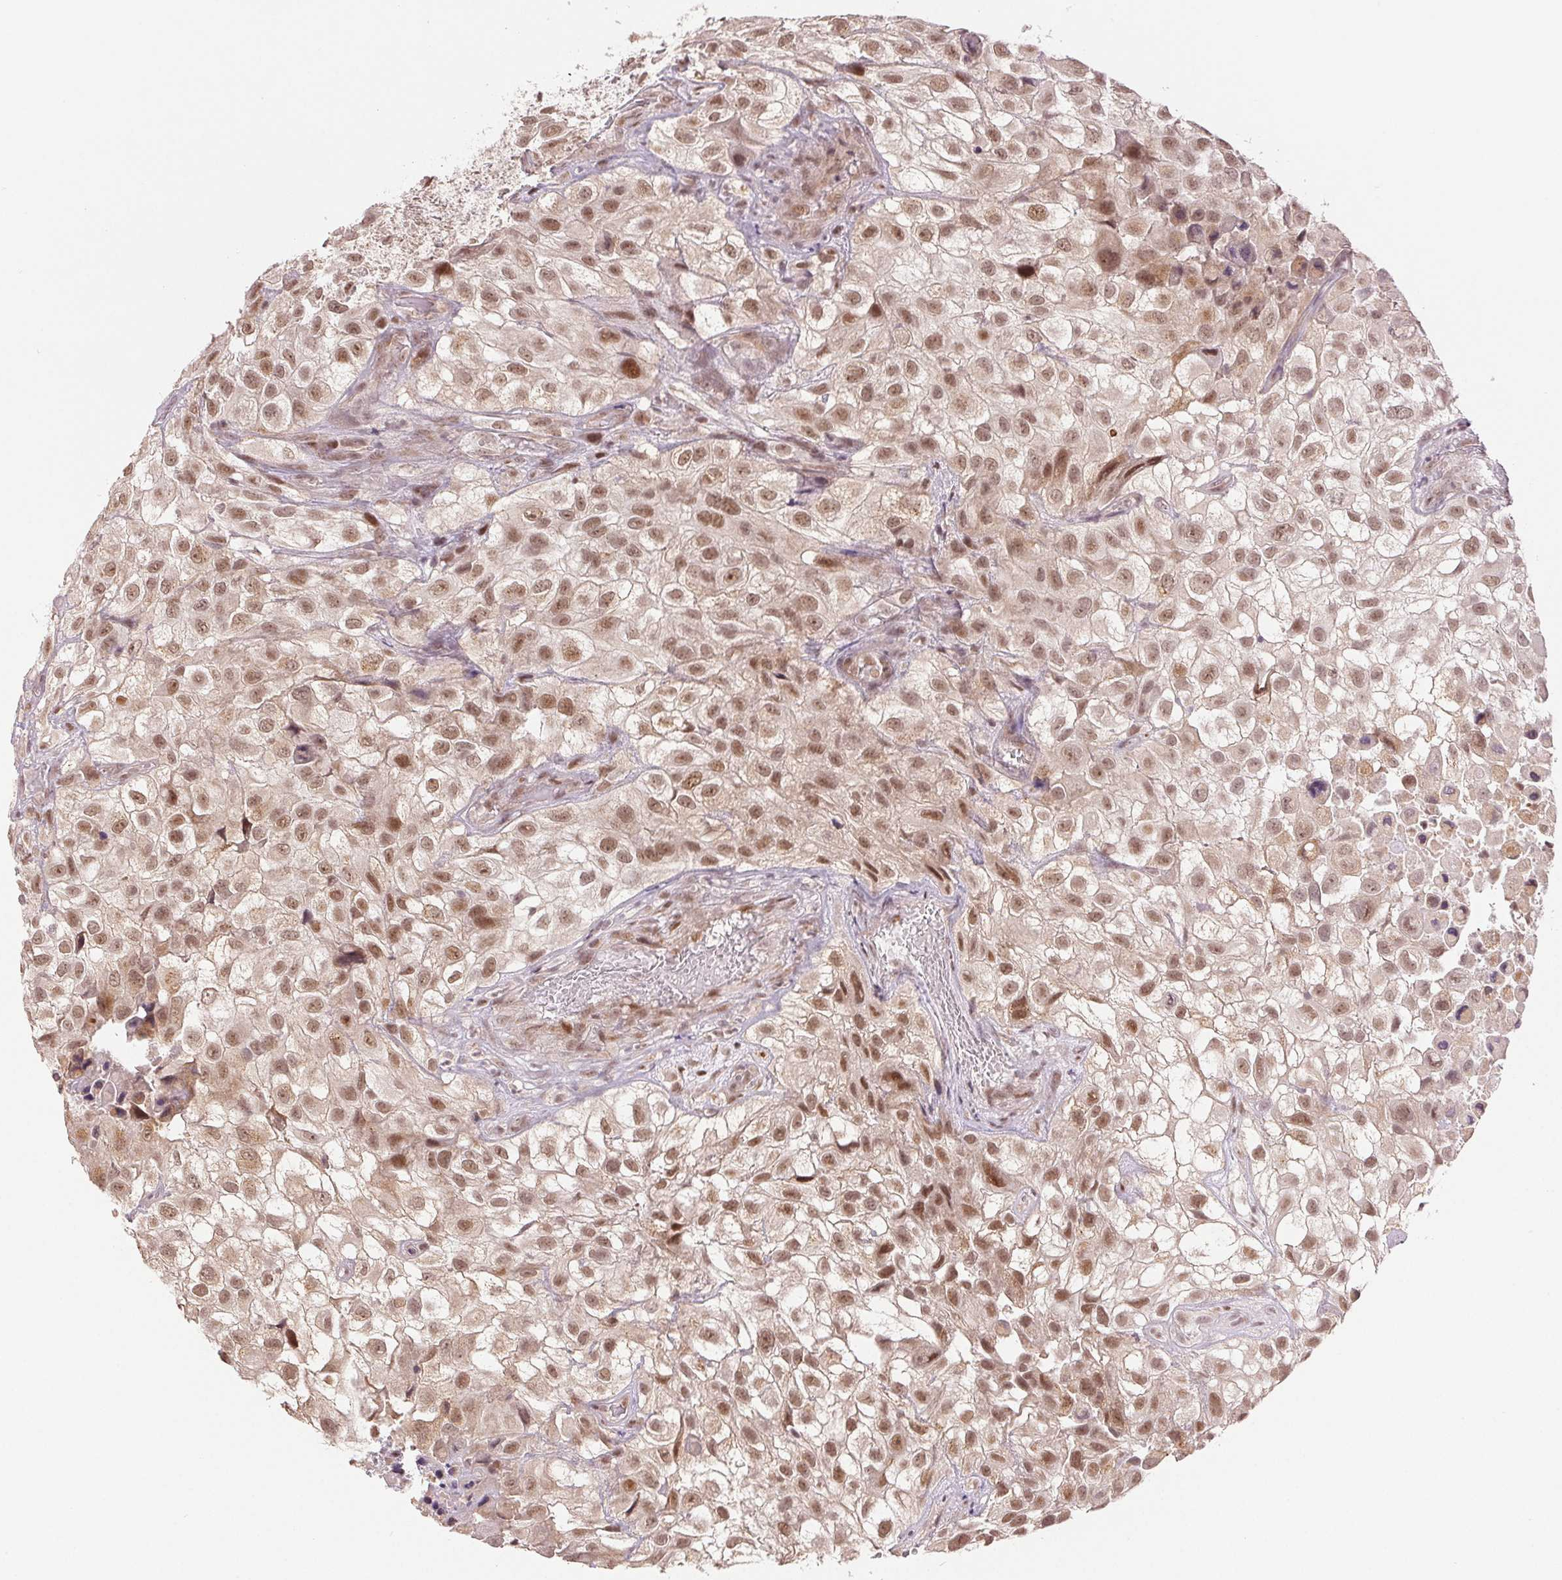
{"staining": {"intensity": "moderate", "quantity": ">75%", "location": "nuclear"}, "tissue": "urothelial cancer", "cell_type": "Tumor cells", "image_type": "cancer", "snomed": [{"axis": "morphology", "description": "Urothelial carcinoma, High grade"}, {"axis": "topography", "description": "Urinary bladder"}], "caption": "Urothelial cancer stained with immunohistochemistry demonstrates moderate nuclear expression in about >75% of tumor cells.", "gene": "GRHL3", "patient": {"sex": "male", "age": 56}}